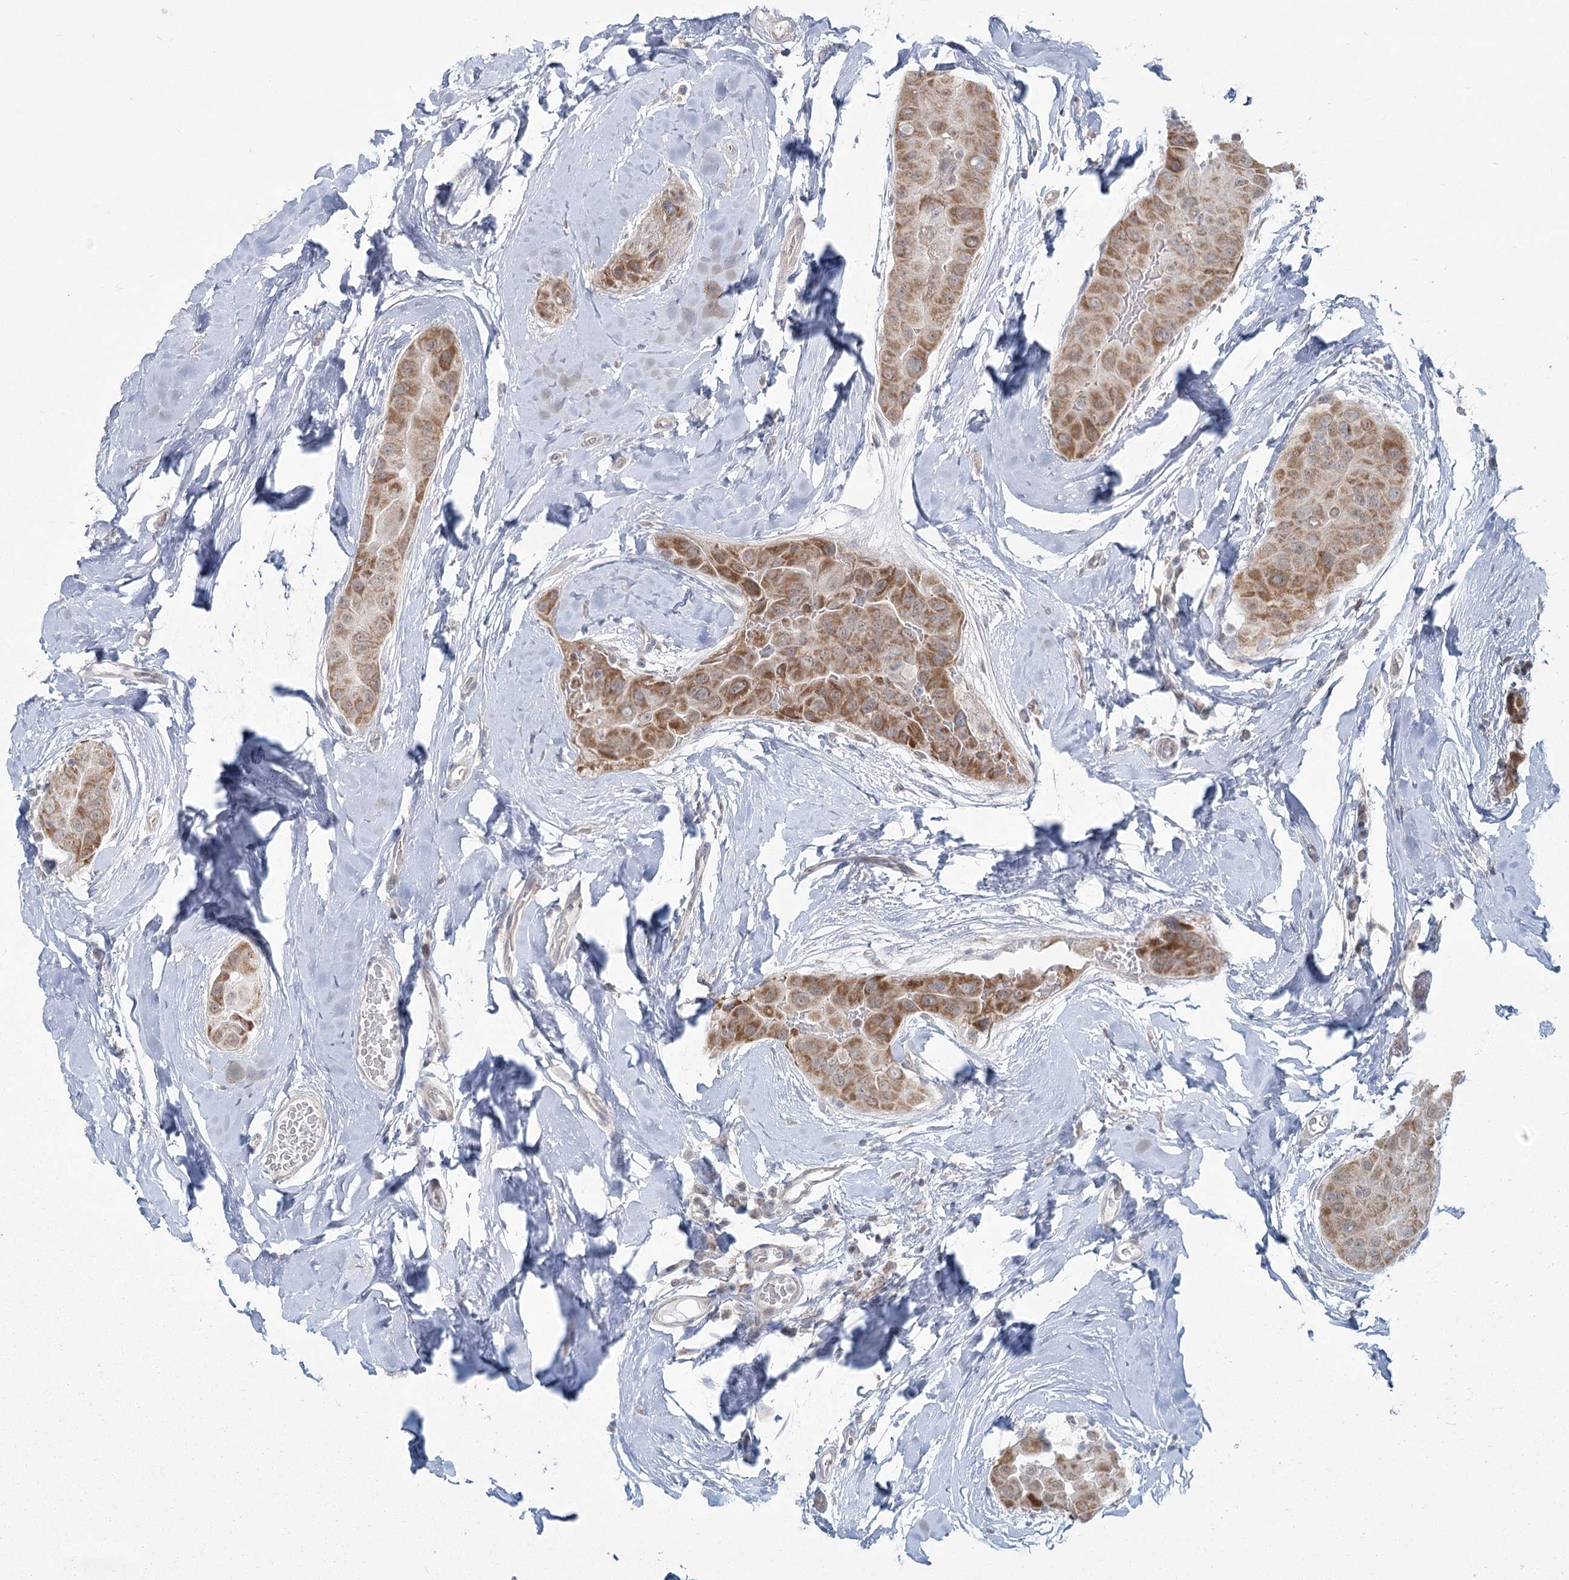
{"staining": {"intensity": "moderate", "quantity": ">75%", "location": "cytoplasmic/membranous"}, "tissue": "thyroid cancer", "cell_type": "Tumor cells", "image_type": "cancer", "snomed": [{"axis": "morphology", "description": "Papillary adenocarcinoma, NOS"}, {"axis": "topography", "description": "Thyroid gland"}], "caption": "Thyroid papillary adenocarcinoma stained for a protein (brown) exhibits moderate cytoplasmic/membranous positive expression in approximately >75% of tumor cells.", "gene": "MTG1", "patient": {"sex": "male", "age": 33}}